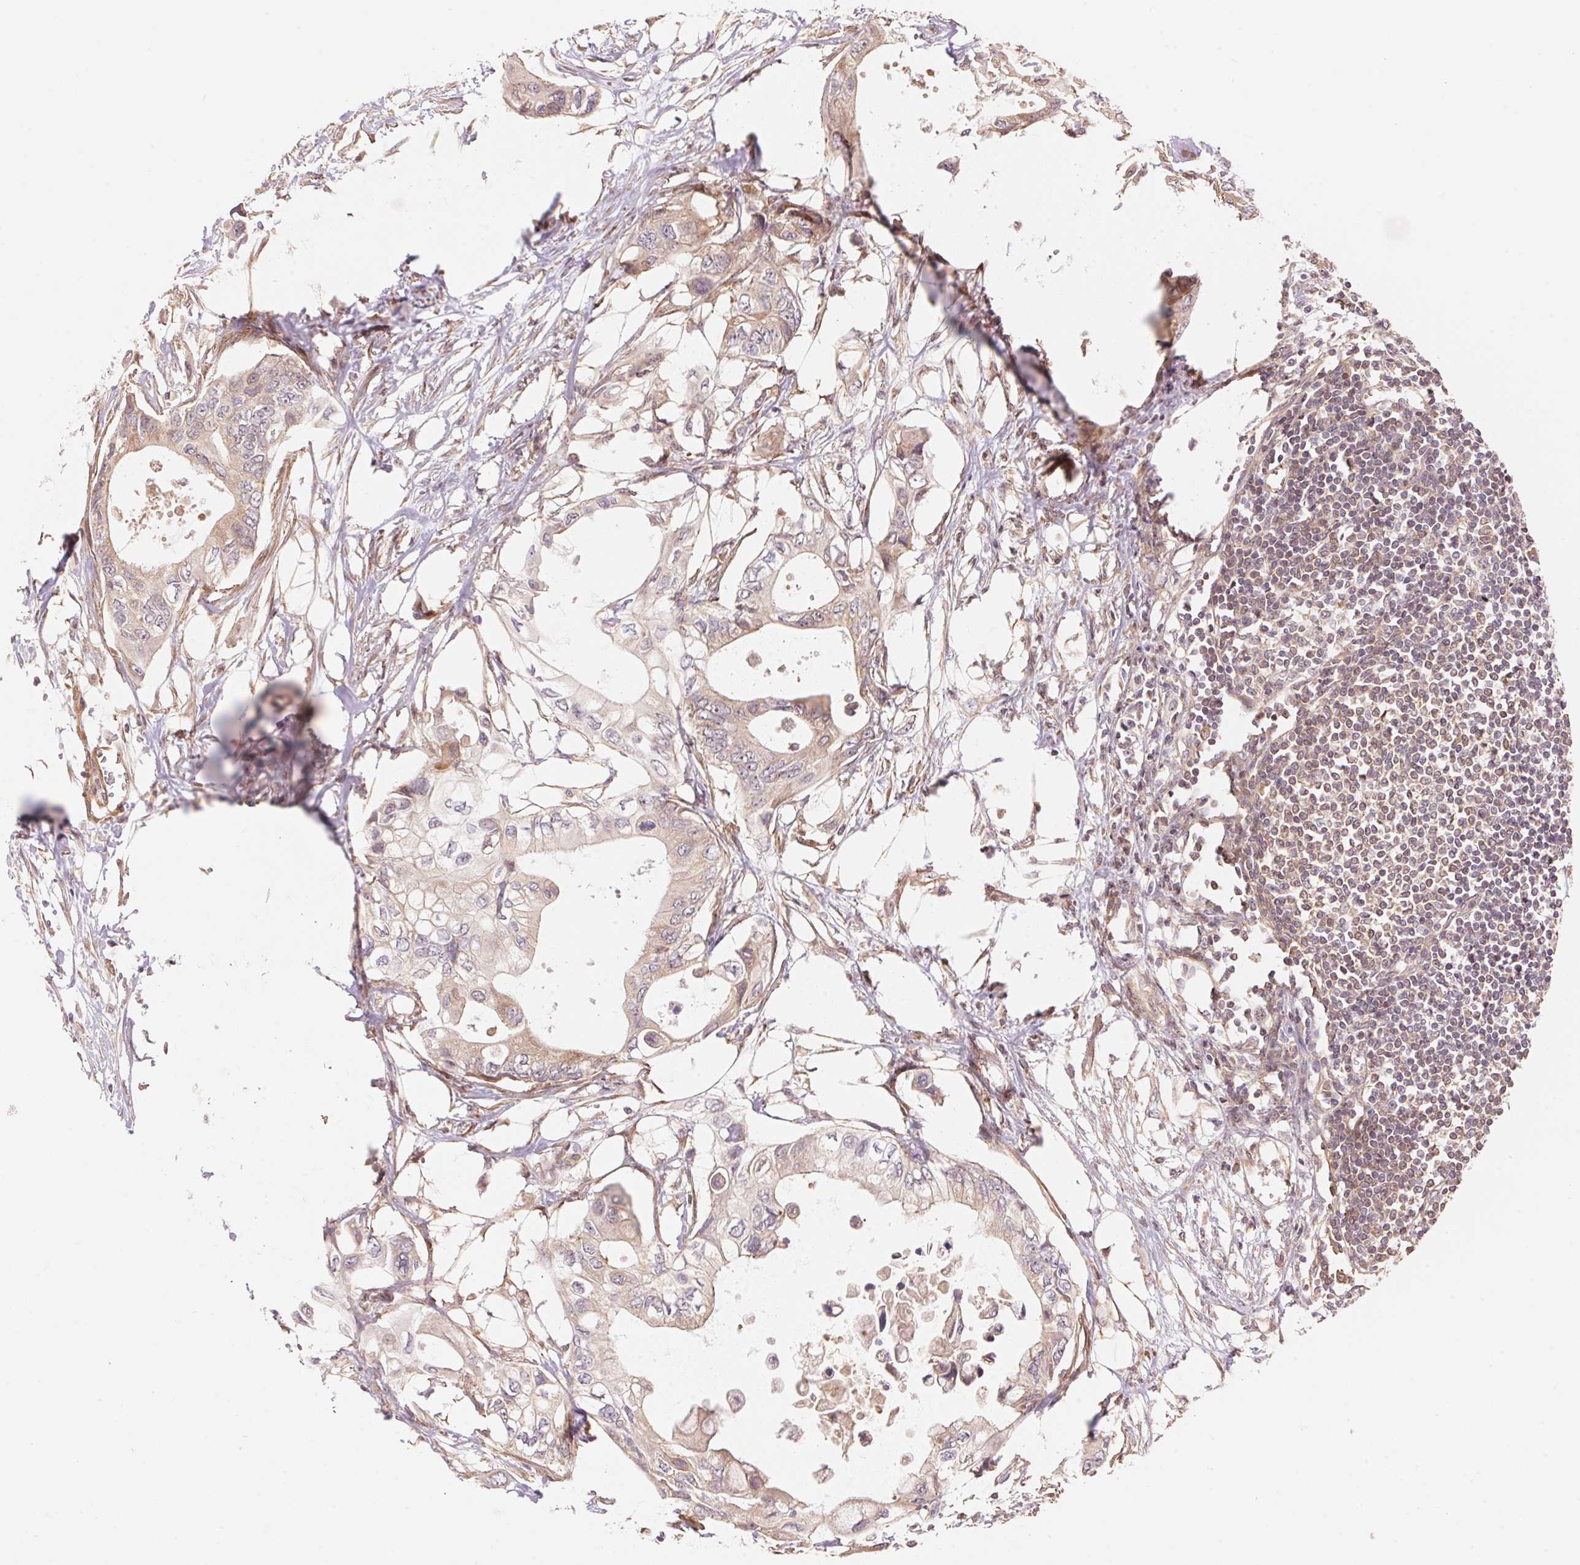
{"staining": {"intensity": "weak", "quantity": "<25%", "location": "cytoplasmic/membranous"}, "tissue": "pancreatic cancer", "cell_type": "Tumor cells", "image_type": "cancer", "snomed": [{"axis": "morphology", "description": "Adenocarcinoma, NOS"}, {"axis": "topography", "description": "Pancreas"}], "caption": "An IHC micrograph of pancreatic cancer (adenocarcinoma) is shown. There is no staining in tumor cells of pancreatic cancer (adenocarcinoma).", "gene": "TNIP2", "patient": {"sex": "female", "age": 63}}